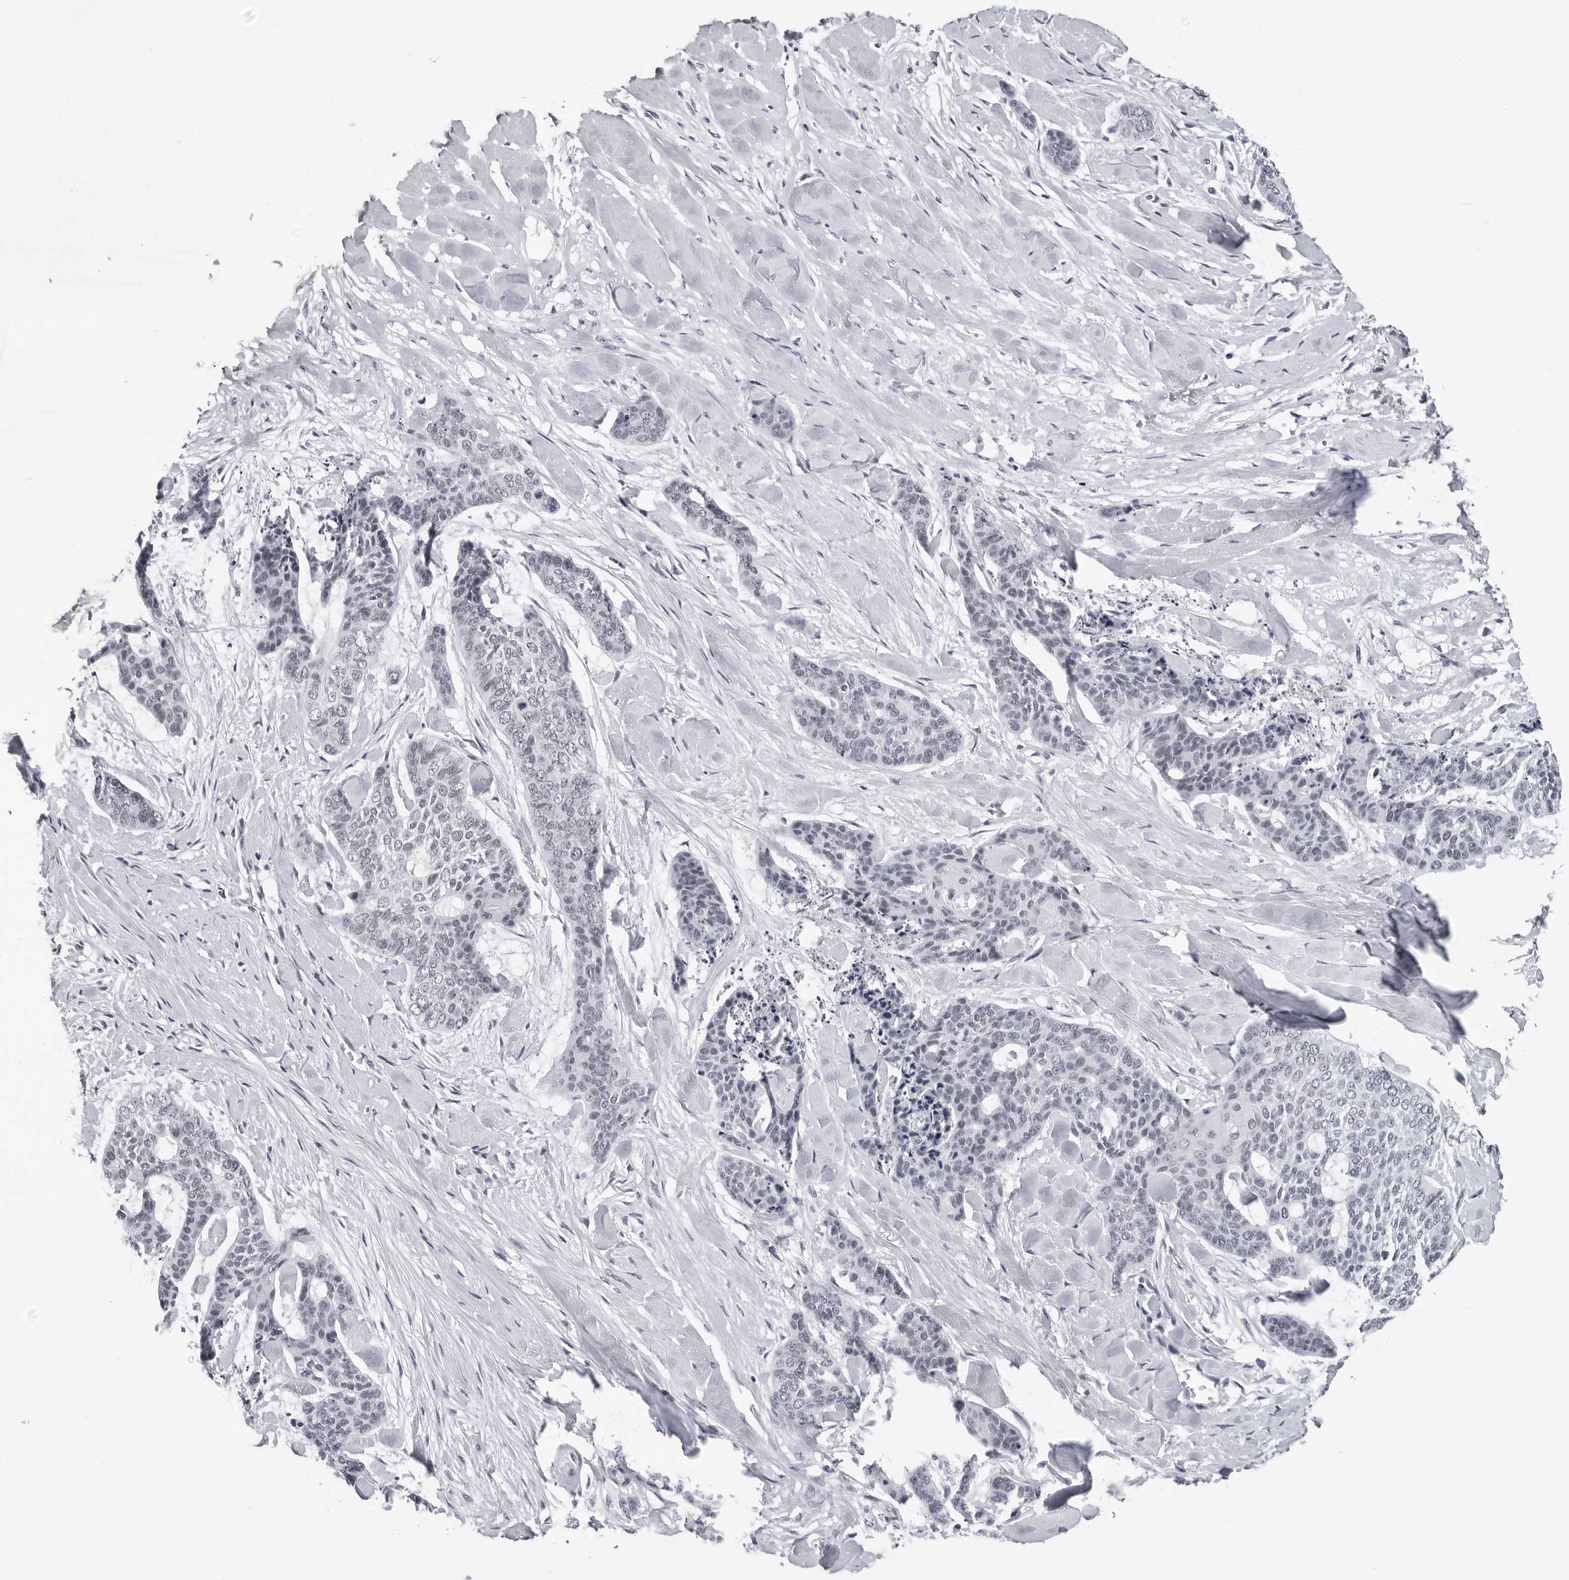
{"staining": {"intensity": "negative", "quantity": "none", "location": "none"}, "tissue": "skin cancer", "cell_type": "Tumor cells", "image_type": "cancer", "snomed": [{"axis": "morphology", "description": "Basal cell carcinoma"}, {"axis": "topography", "description": "Skin"}], "caption": "An immunohistochemistry photomicrograph of skin basal cell carcinoma is shown. There is no staining in tumor cells of skin basal cell carcinoma. The staining is performed using DAB brown chromogen with nuclei counter-stained in using hematoxylin.", "gene": "SF3B4", "patient": {"sex": "female", "age": 64}}